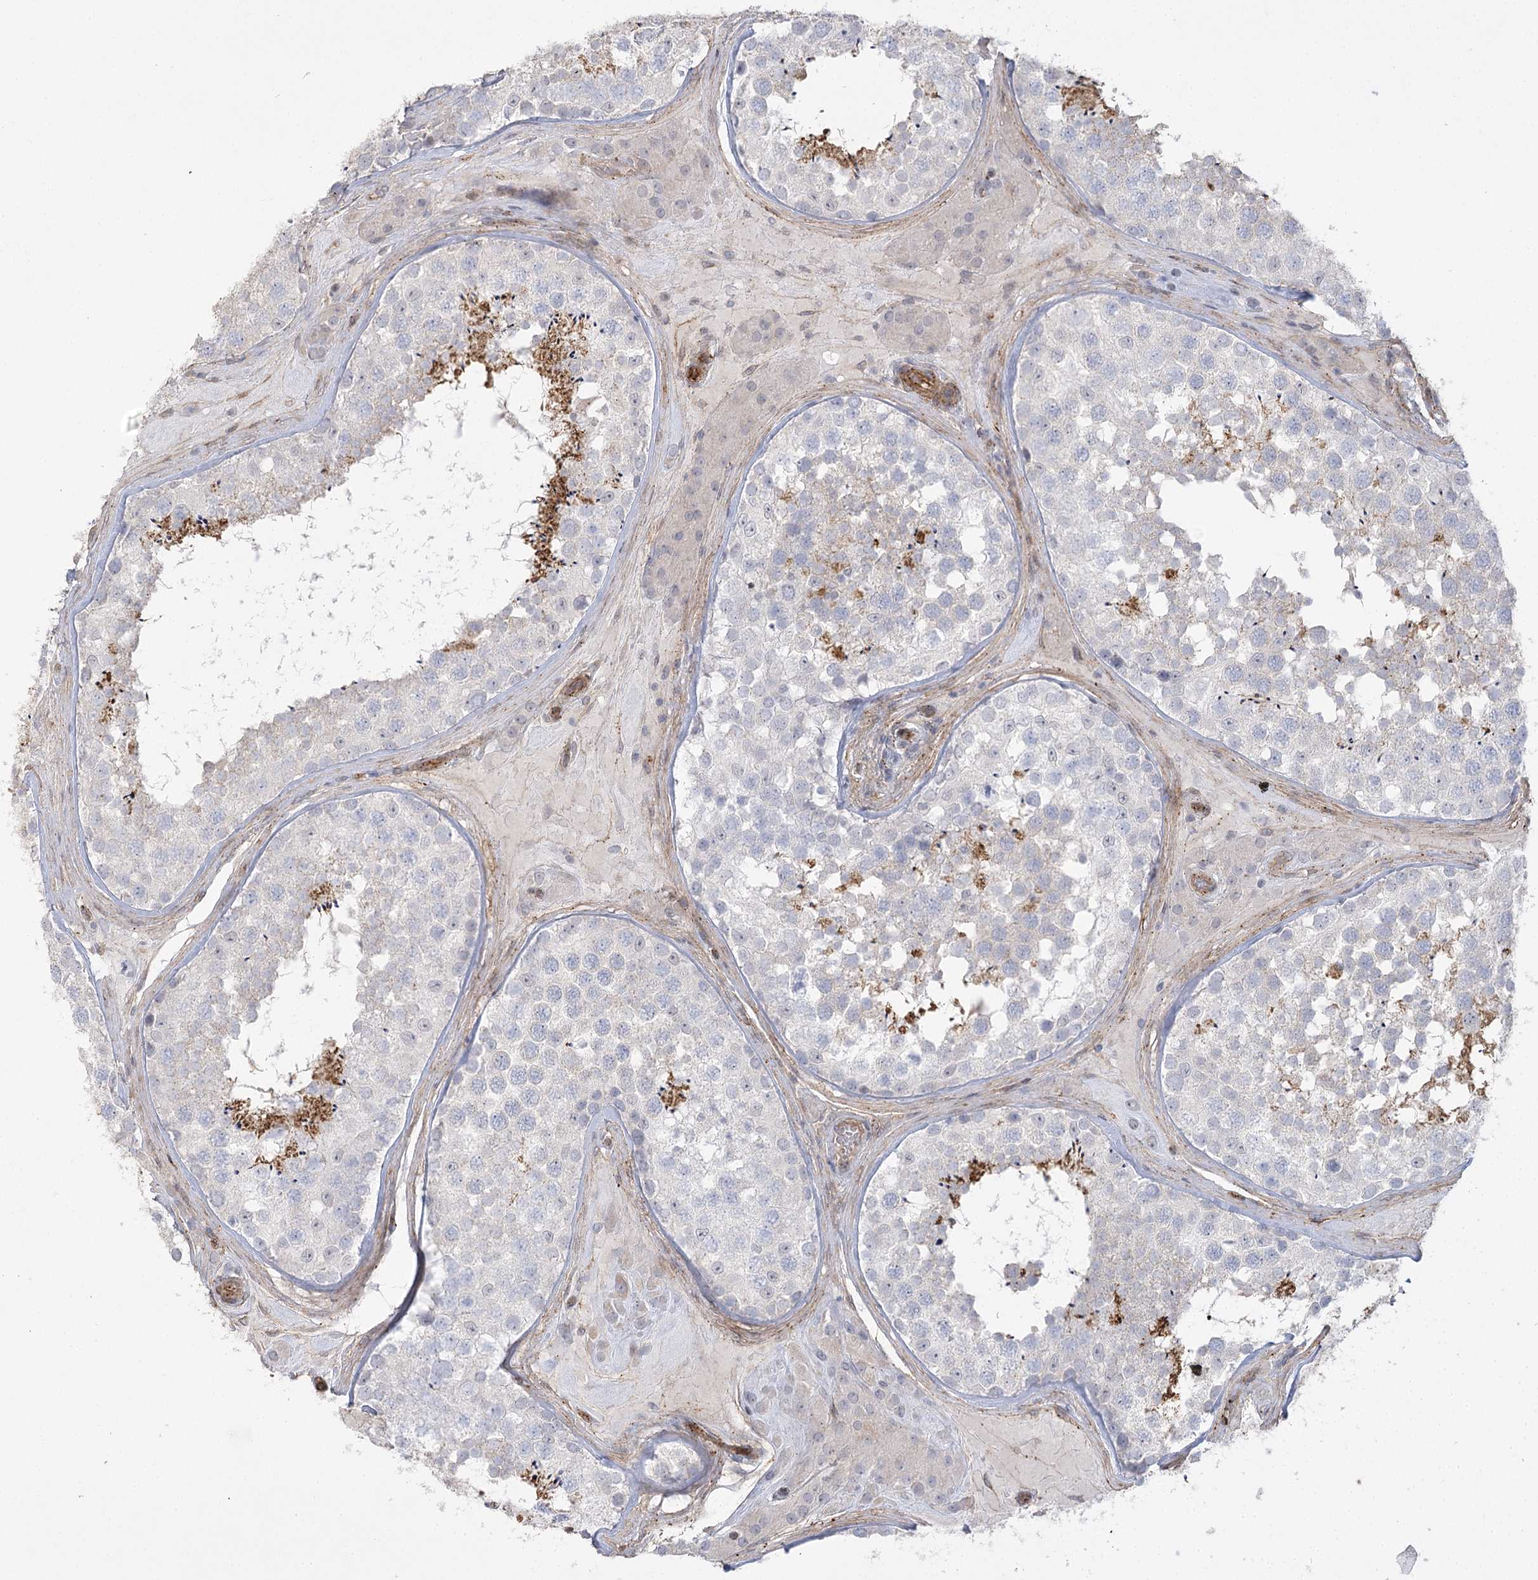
{"staining": {"intensity": "strong", "quantity": "<25%", "location": "cytoplasmic/membranous"}, "tissue": "testis", "cell_type": "Cells in seminiferous ducts", "image_type": "normal", "snomed": [{"axis": "morphology", "description": "Normal tissue, NOS"}, {"axis": "topography", "description": "Testis"}], "caption": "Protein staining by immunohistochemistry shows strong cytoplasmic/membranous expression in approximately <25% of cells in seminiferous ducts in normal testis.", "gene": "AMTN", "patient": {"sex": "male", "age": 46}}